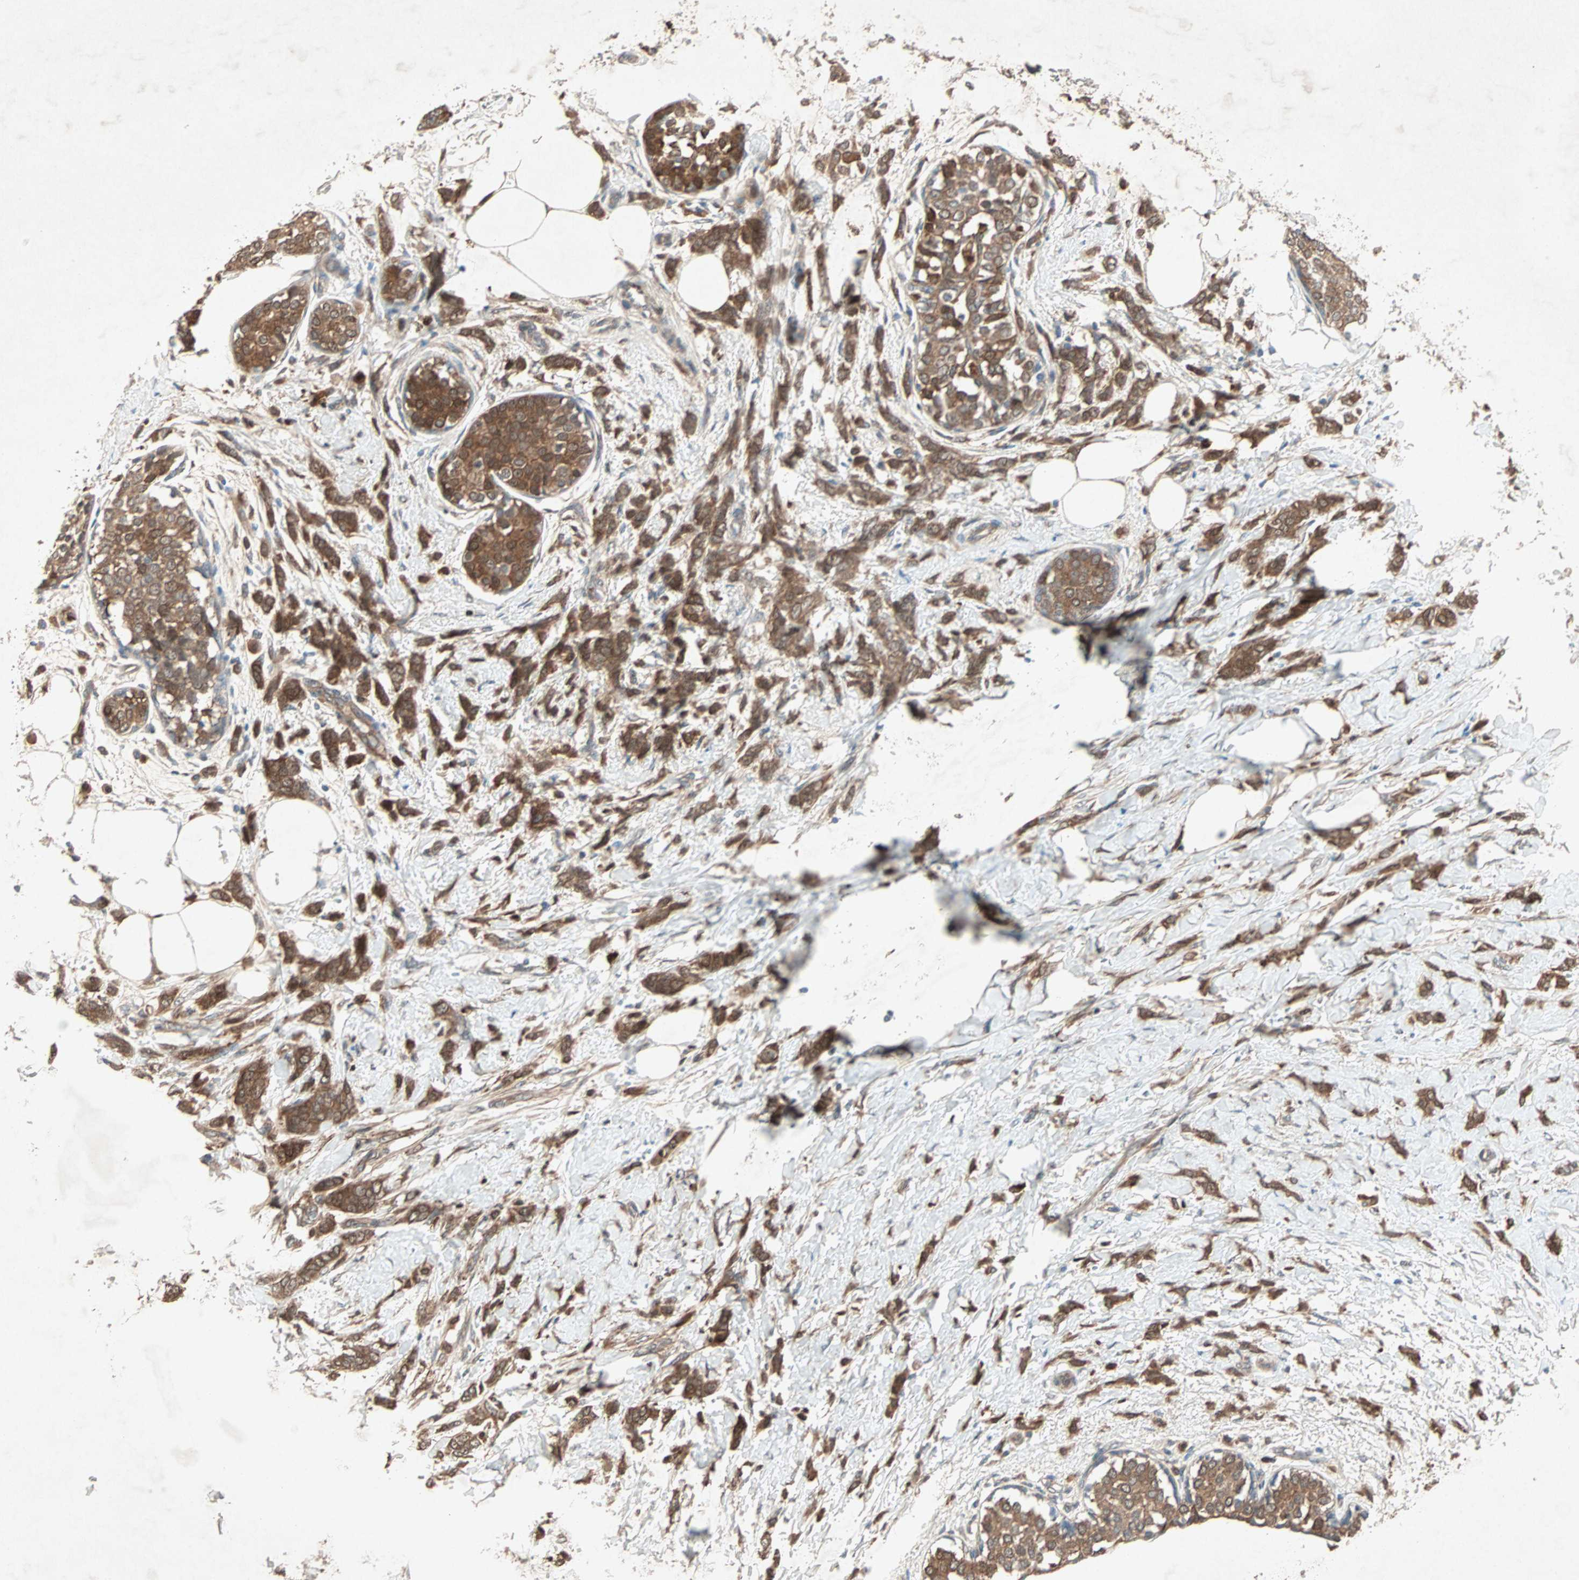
{"staining": {"intensity": "moderate", "quantity": ">75%", "location": "cytoplasmic/membranous"}, "tissue": "breast cancer", "cell_type": "Tumor cells", "image_type": "cancer", "snomed": [{"axis": "morphology", "description": "Lobular carcinoma, in situ"}, {"axis": "morphology", "description": "Lobular carcinoma"}, {"axis": "topography", "description": "Breast"}], "caption": "Tumor cells demonstrate moderate cytoplasmic/membranous expression in approximately >75% of cells in breast lobular carcinoma in situ. (brown staining indicates protein expression, while blue staining denotes nuclei).", "gene": "SDSL", "patient": {"sex": "female", "age": 41}}